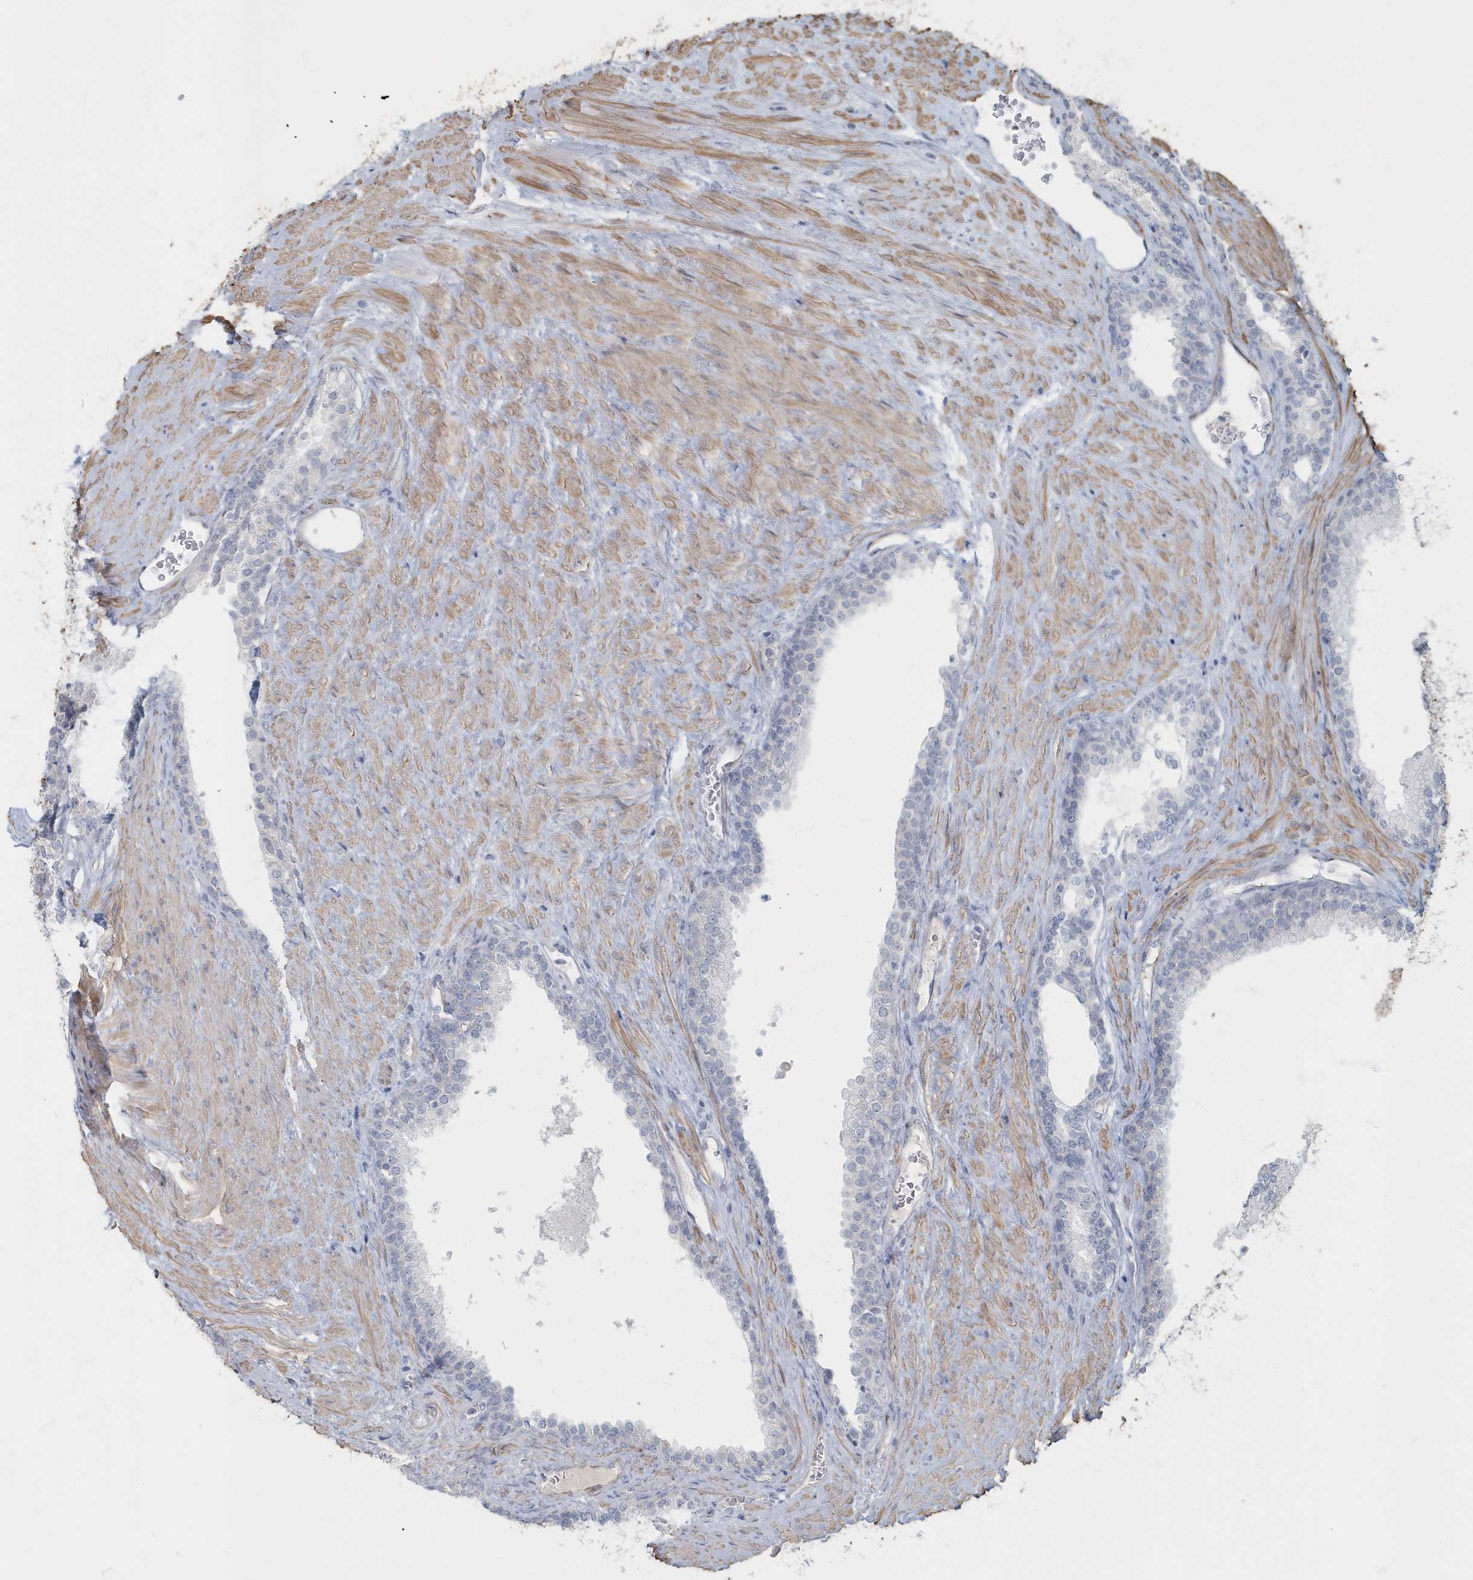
{"staining": {"intensity": "negative", "quantity": "none", "location": "none"}, "tissue": "prostate", "cell_type": "Glandular cells", "image_type": "normal", "snomed": [{"axis": "morphology", "description": "Normal tissue, NOS"}, {"axis": "topography", "description": "Prostate"}], "caption": "The image shows no significant positivity in glandular cells of prostate. (Stains: DAB (3,3'-diaminobenzidine) immunohistochemistry with hematoxylin counter stain, Microscopy: brightfield microscopy at high magnification).", "gene": "MYOT", "patient": {"sex": "male", "age": 76}}